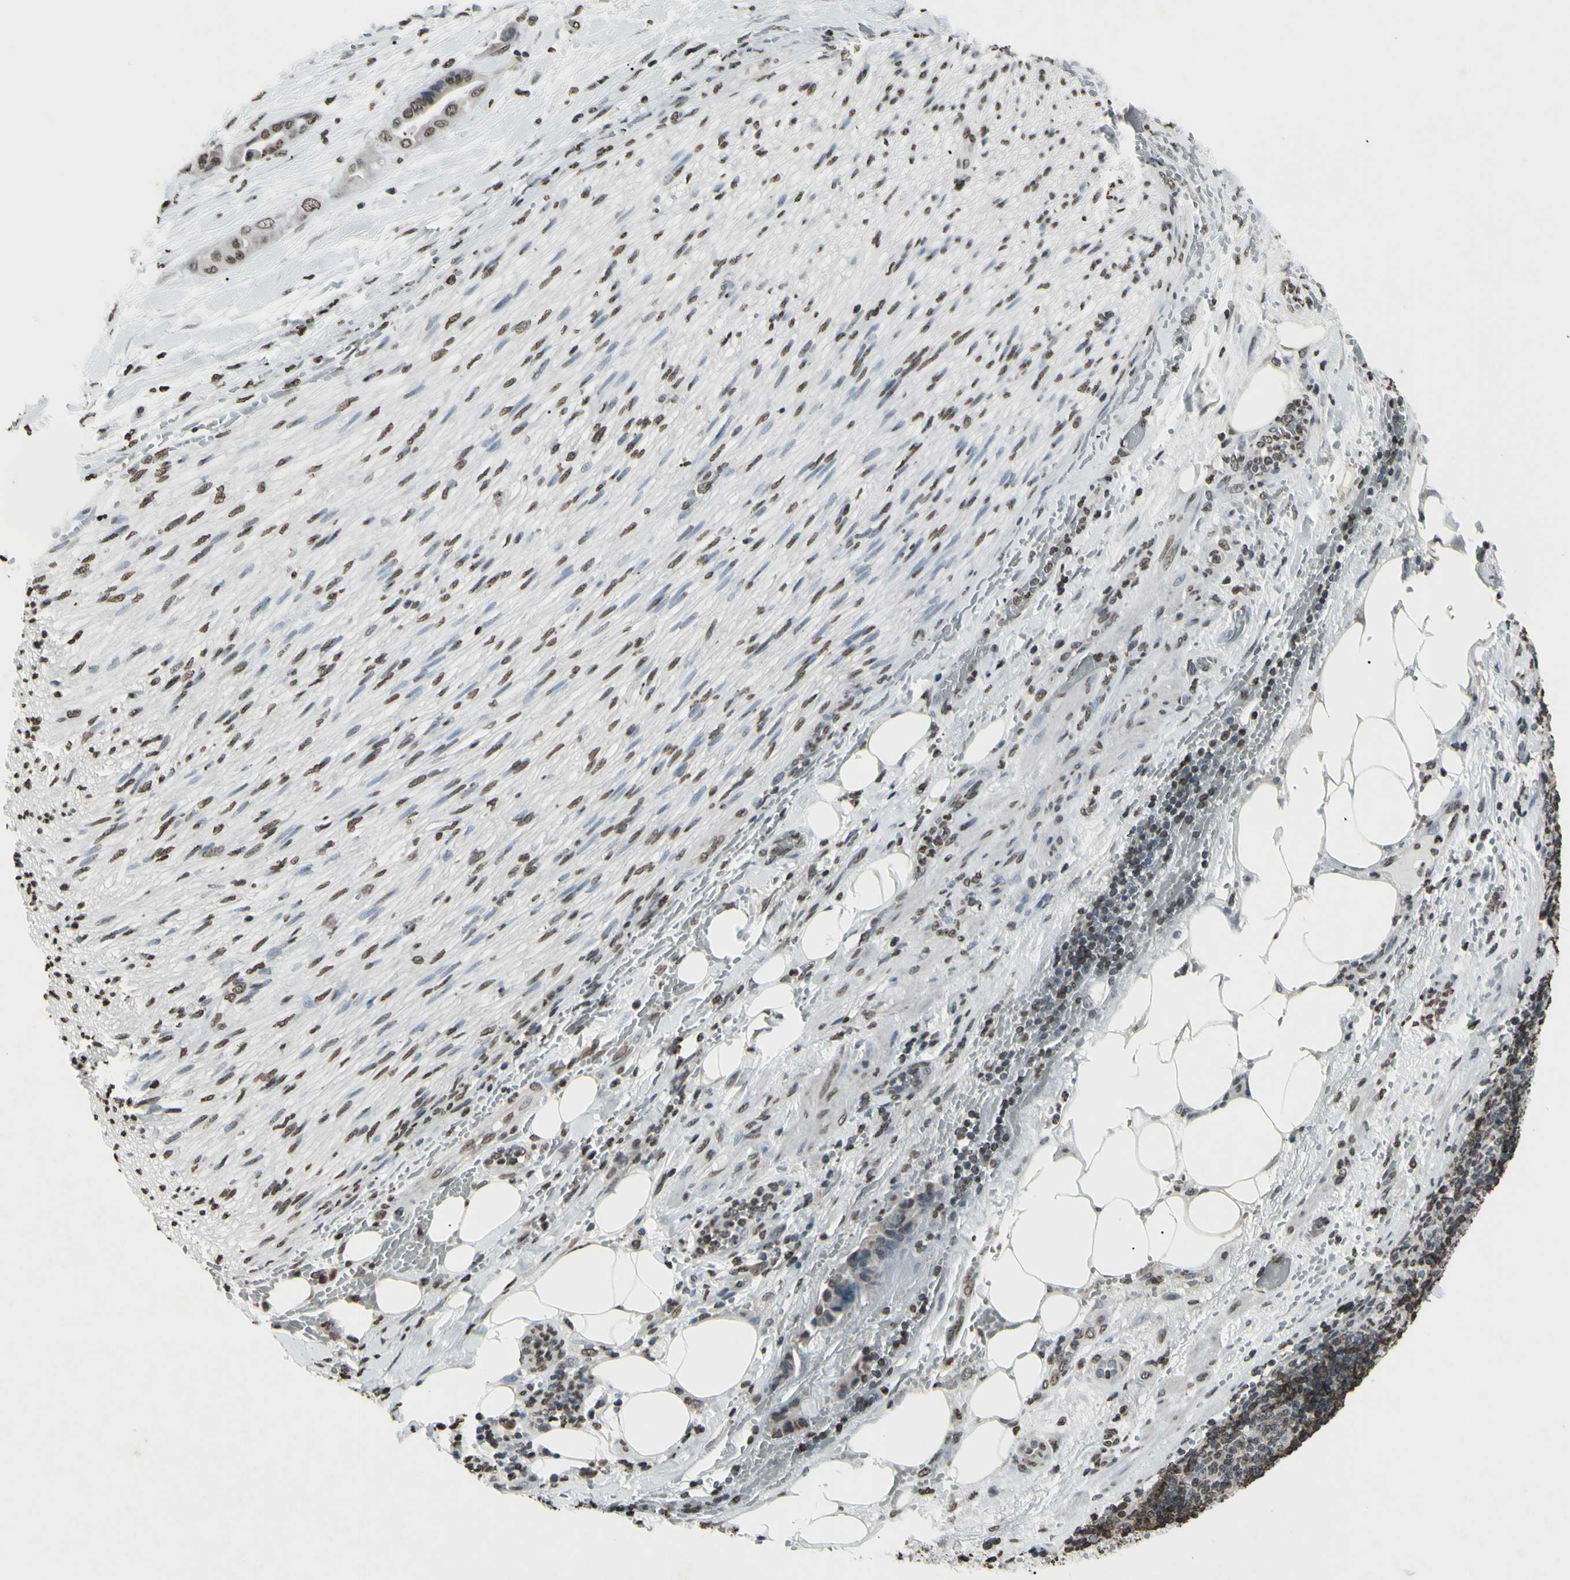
{"staining": {"intensity": "weak", "quantity": "25%-75%", "location": "cytoplasmic/membranous,nuclear"}, "tissue": "liver cancer", "cell_type": "Tumor cells", "image_type": "cancer", "snomed": [{"axis": "morphology", "description": "Cholangiocarcinoma"}, {"axis": "topography", "description": "Liver"}], "caption": "Tumor cells demonstrate weak cytoplasmic/membranous and nuclear positivity in approximately 25%-75% of cells in cholangiocarcinoma (liver).", "gene": "CD79B", "patient": {"sex": "female", "age": 61}}